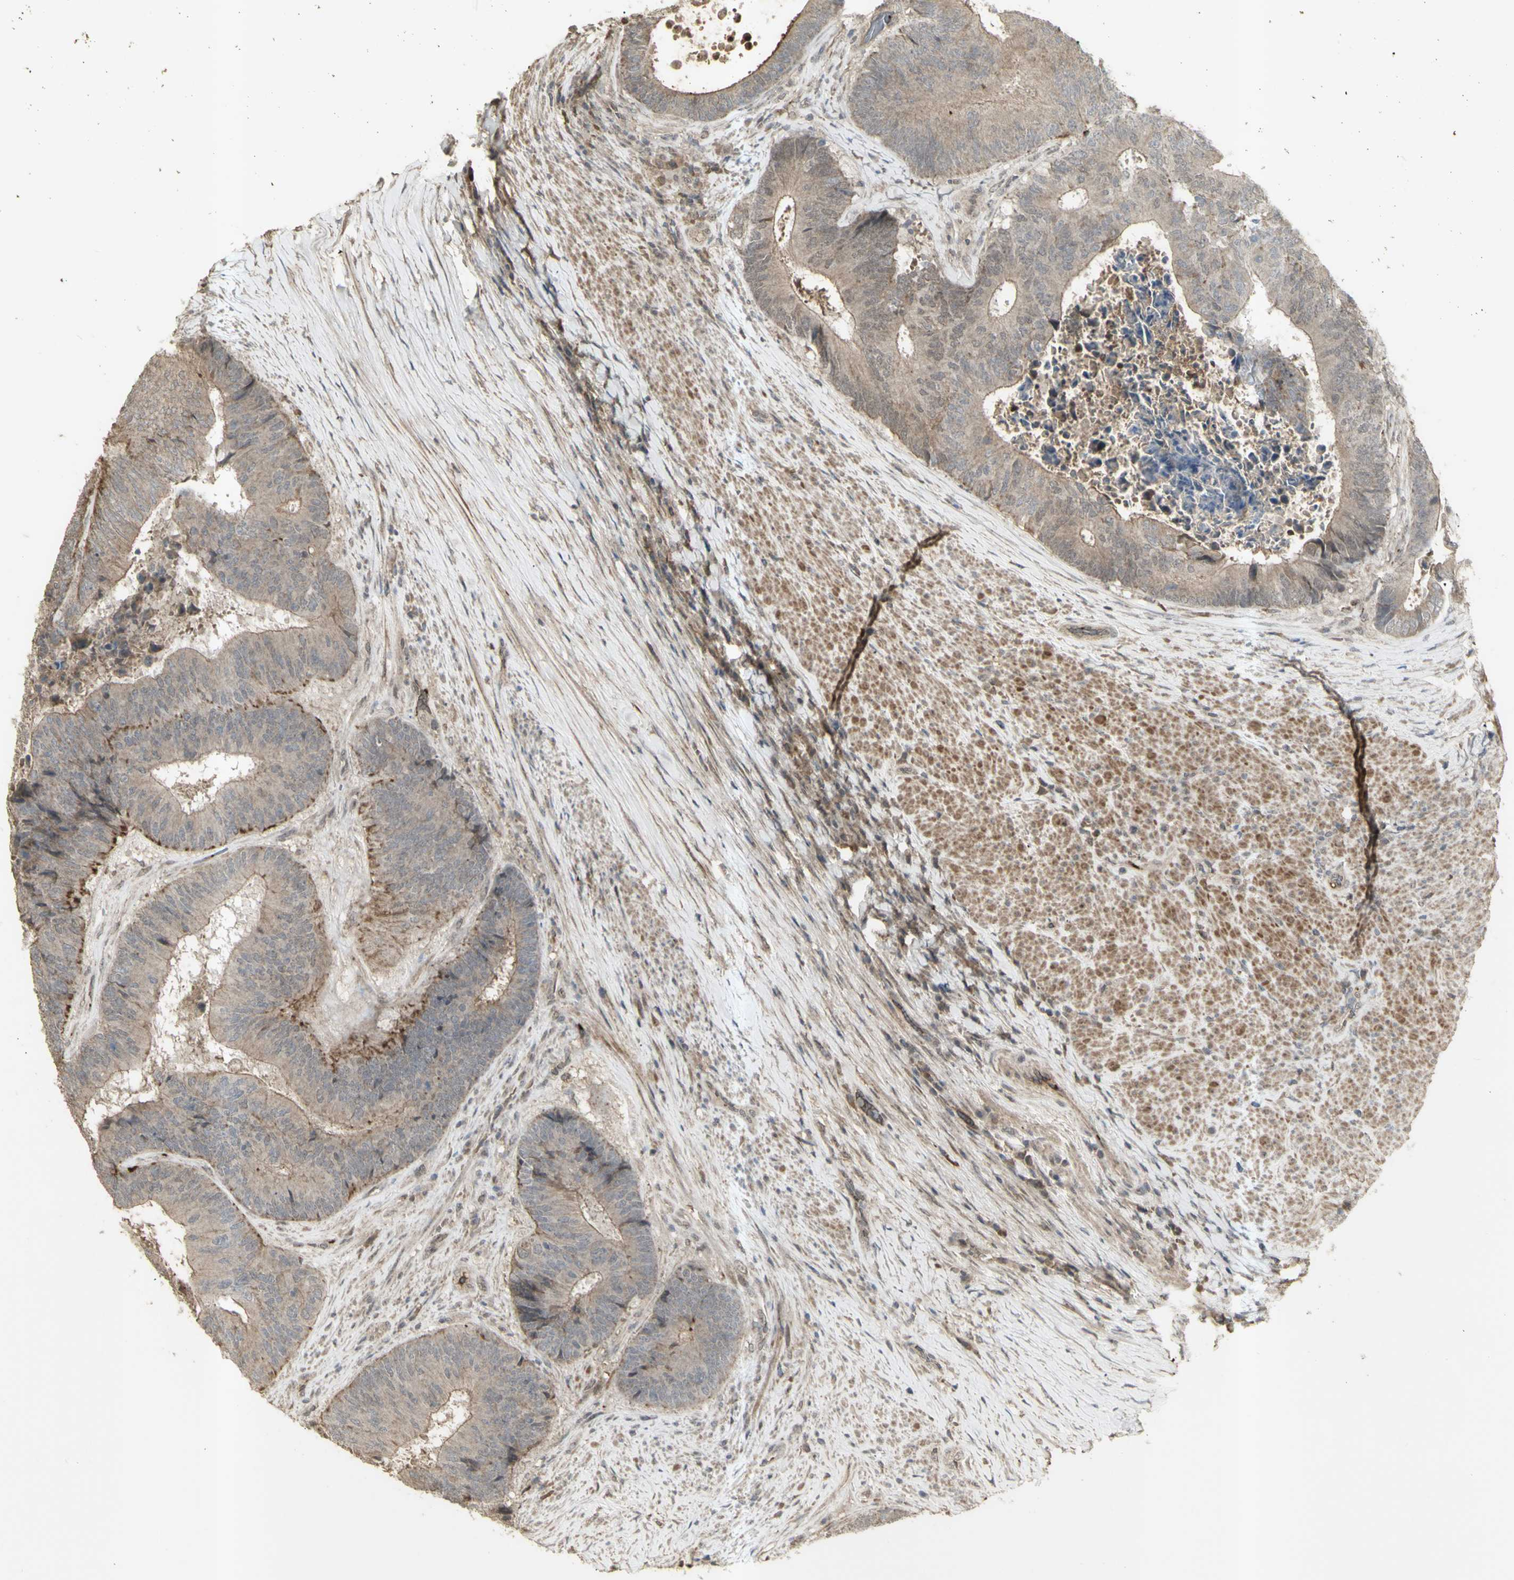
{"staining": {"intensity": "moderate", "quantity": "25%-75%", "location": "cytoplasmic/membranous"}, "tissue": "colorectal cancer", "cell_type": "Tumor cells", "image_type": "cancer", "snomed": [{"axis": "morphology", "description": "Adenocarcinoma, NOS"}, {"axis": "topography", "description": "Rectum"}], "caption": "This is an image of immunohistochemistry staining of colorectal adenocarcinoma, which shows moderate positivity in the cytoplasmic/membranous of tumor cells.", "gene": "ALOX12", "patient": {"sex": "male", "age": 72}}